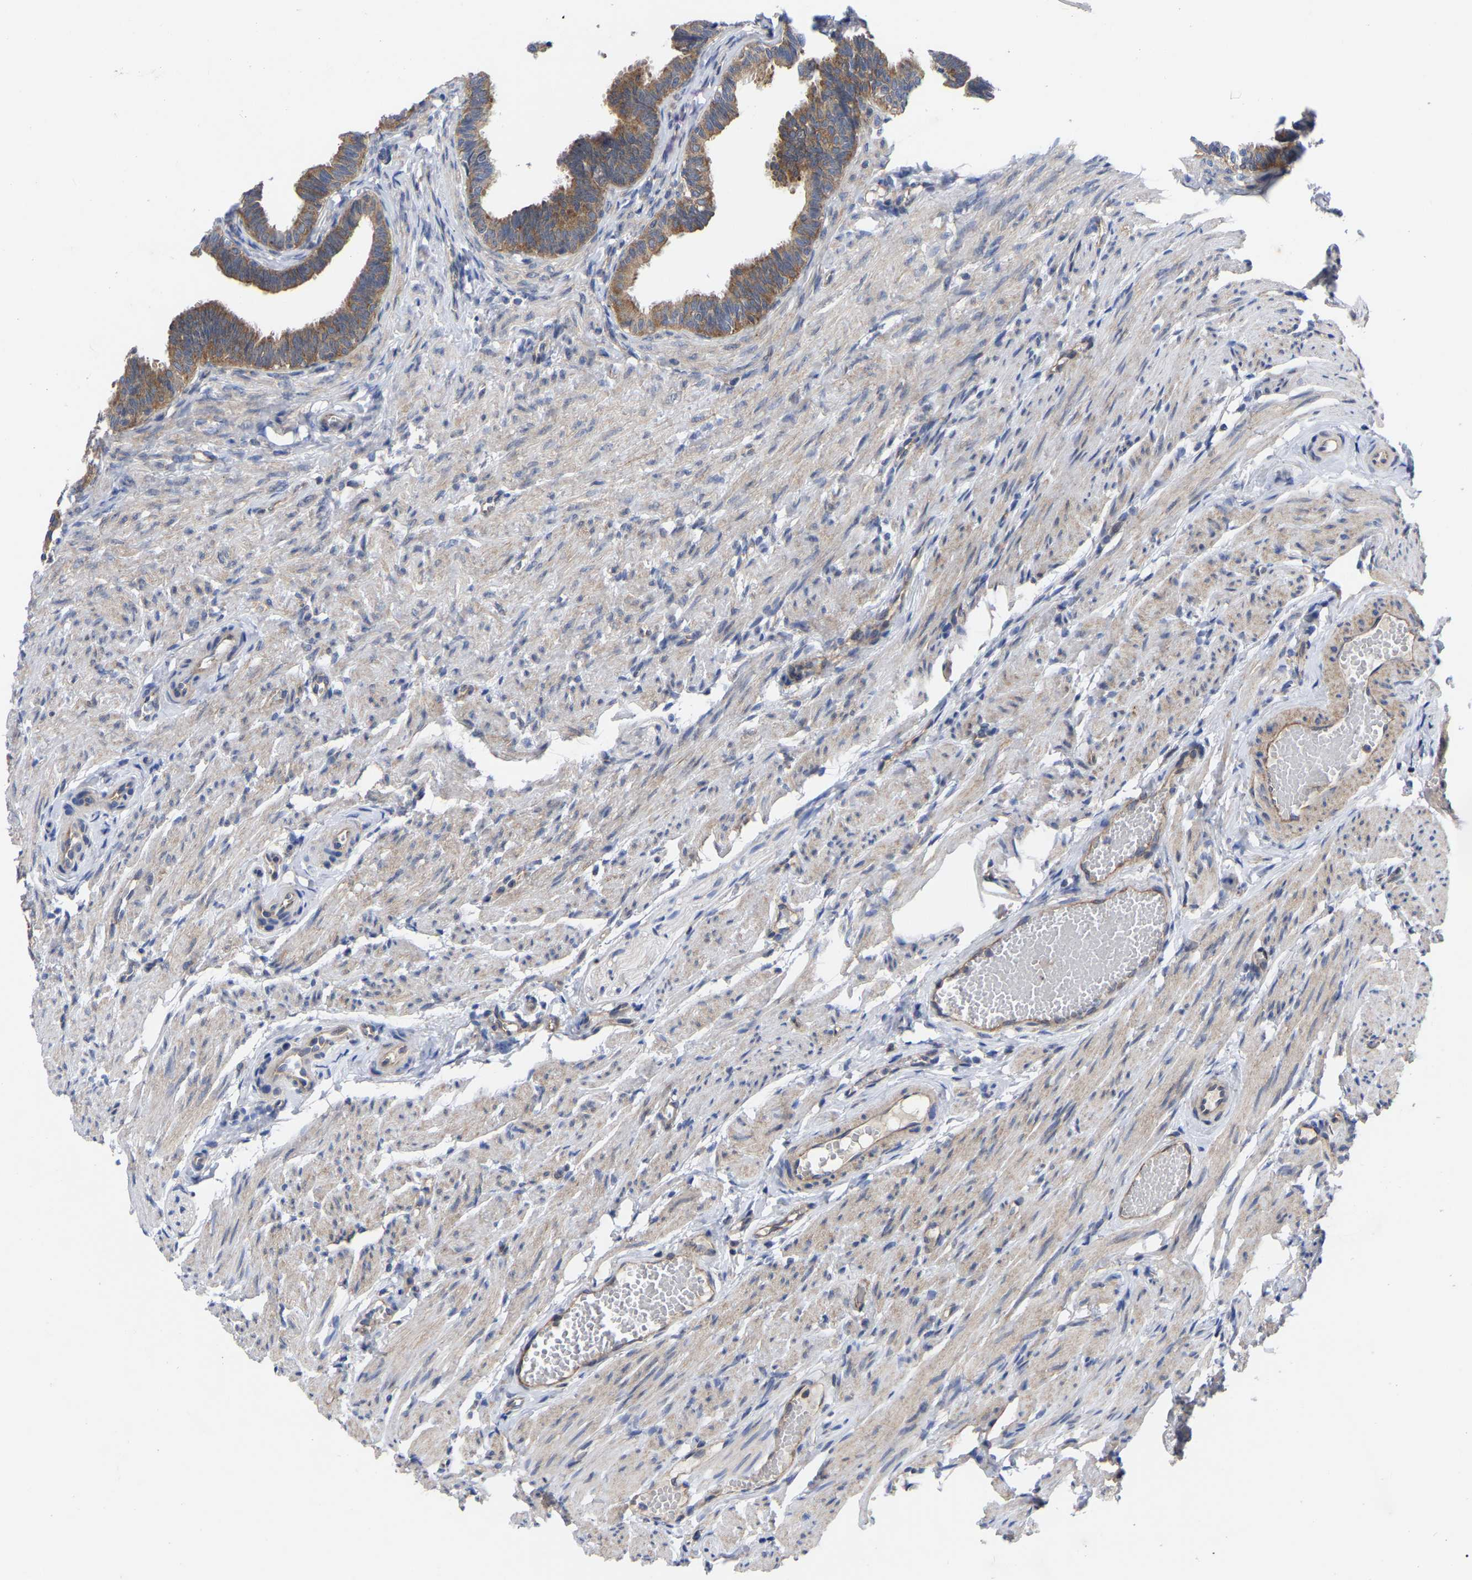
{"staining": {"intensity": "moderate", "quantity": ">75%", "location": "cytoplasmic/membranous"}, "tissue": "fallopian tube", "cell_type": "Glandular cells", "image_type": "normal", "snomed": [{"axis": "morphology", "description": "Normal tissue, NOS"}, {"axis": "topography", "description": "Fallopian tube"}, {"axis": "topography", "description": "Ovary"}], "caption": "A high-resolution photomicrograph shows IHC staining of normal fallopian tube, which shows moderate cytoplasmic/membranous staining in approximately >75% of glandular cells.", "gene": "TCP1", "patient": {"sex": "female", "age": 23}}